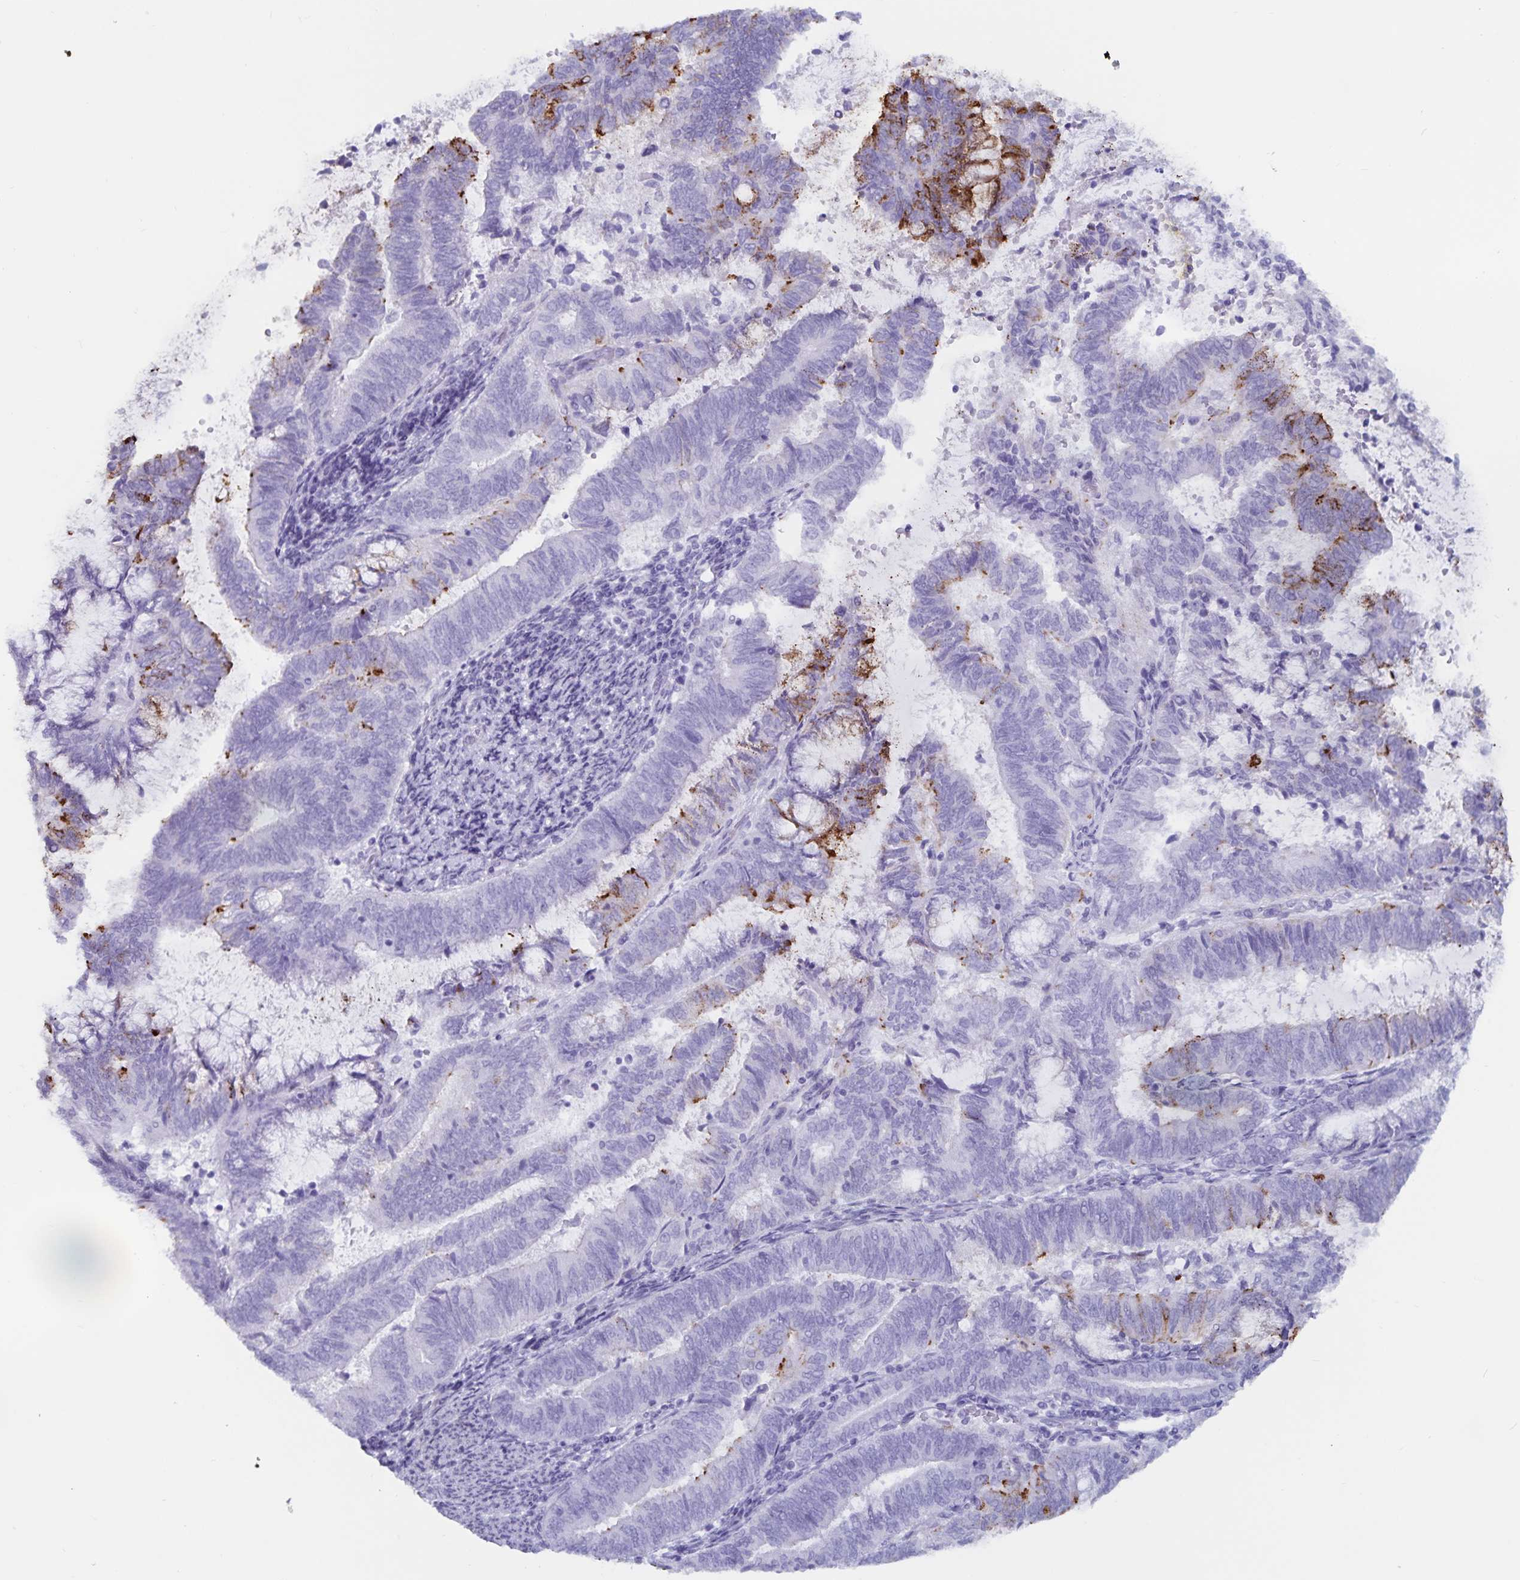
{"staining": {"intensity": "moderate", "quantity": "<25%", "location": "cytoplasmic/membranous"}, "tissue": "endometrial cancer", "cell_type": "Tumor cells", "image_type": "cancer", "snomed": [{"axis": "morphology", "description": "Adenocarcinoma, NOS"}, {"axis": "topography", "description": "Endometrium"}], "caption": "Immunohistochemical staining of endometrial cancer exhibits moderate cytoplasmic/membranous protein positivity in approximately <25% of tumor cells.", "gene": "GPR137", "patient": {"sex": "female", "age": 65}}